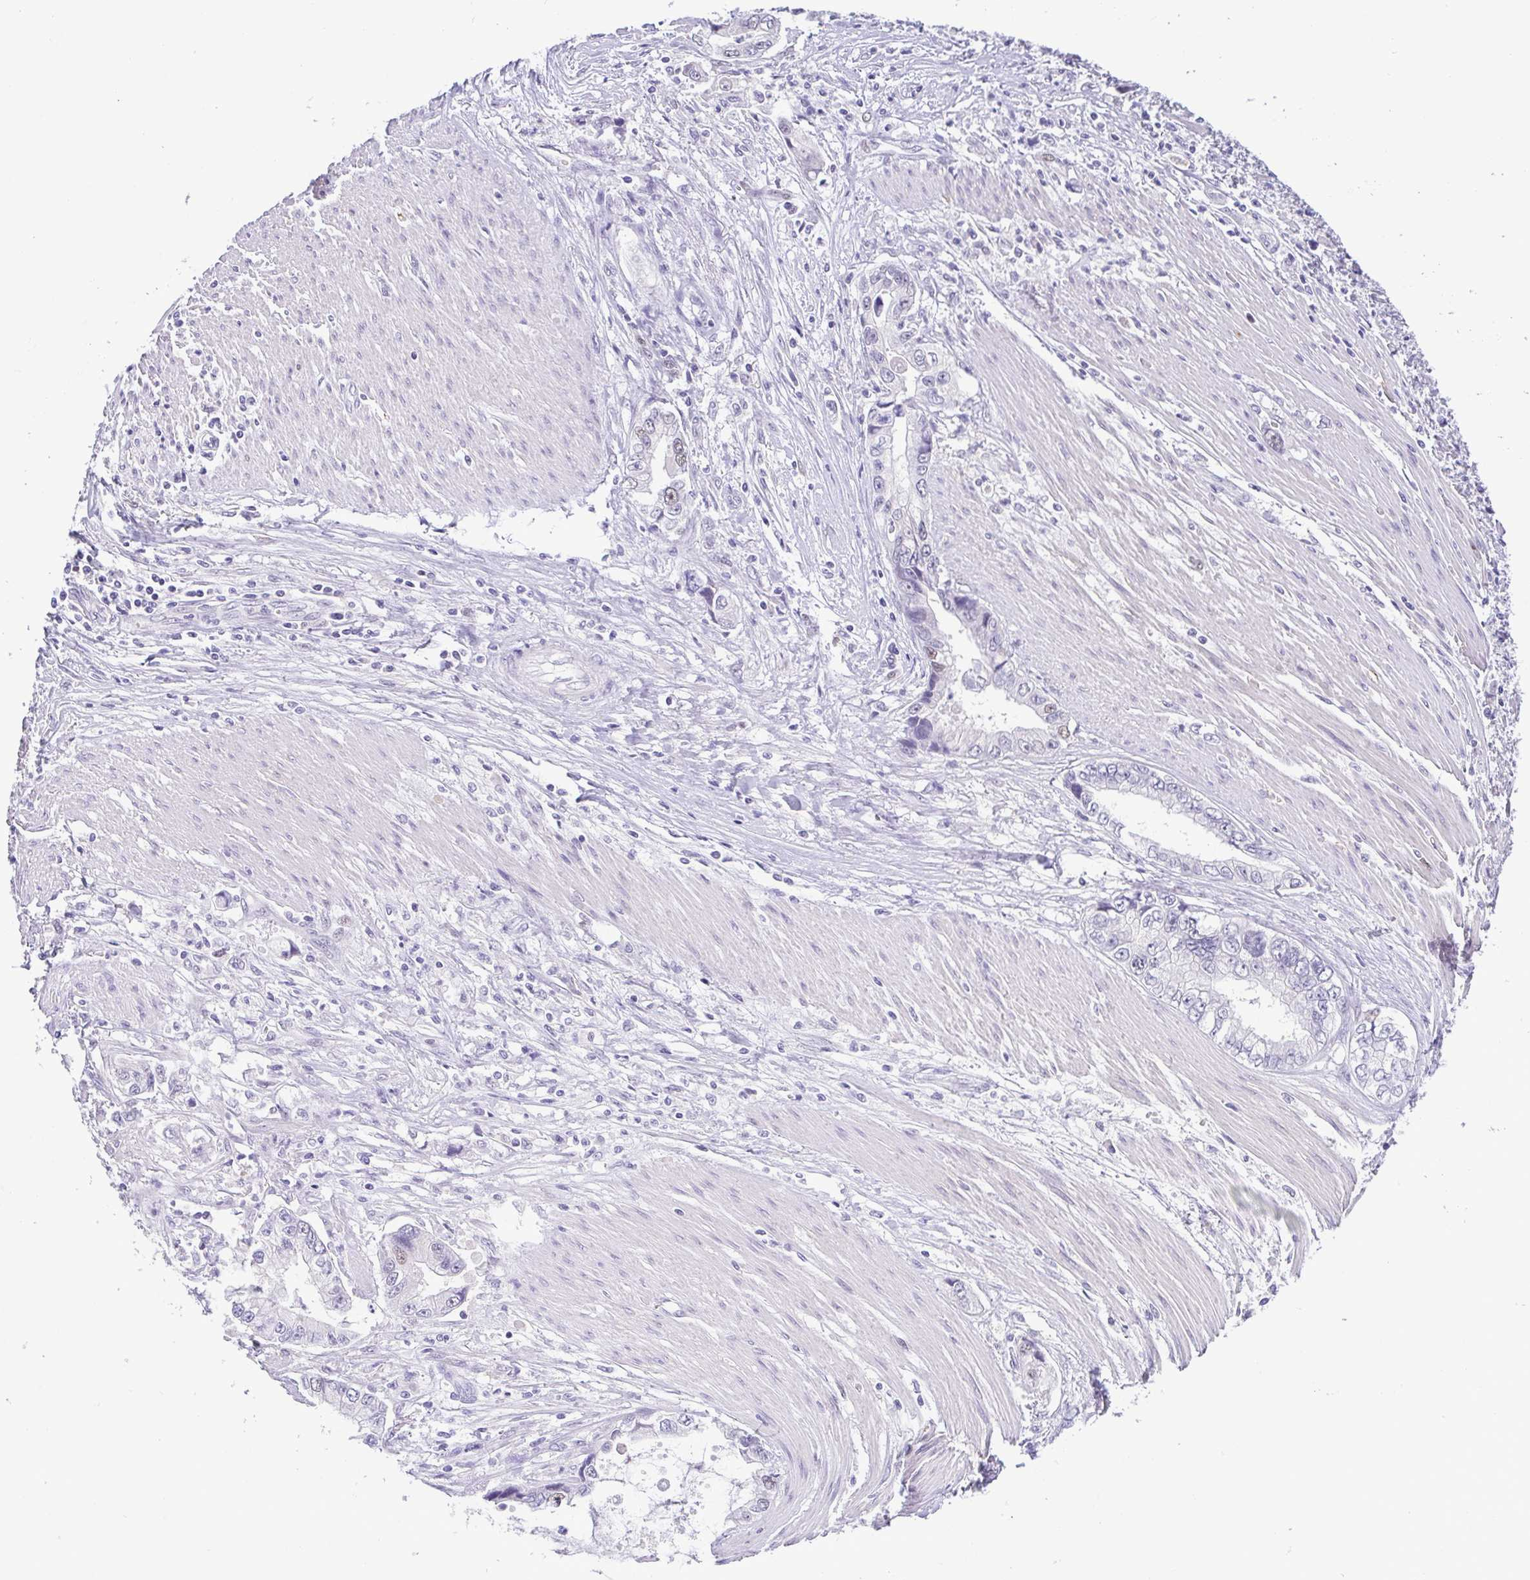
{"staining": {"intensity": "weak", "quantity": "<25%", "location": "nuclear"}, "tissue": "stomach cancer", "cell_type": "Tumor cells", "image_type": "cancer", "snomed": [{"axis": "morphology", "description": "Adenocarcinoma, NOS"}, {"axis": "topography", "description": "Pancreas"}, {"axis": "topography", "description": "Stomach, upper"}], "caption": "A histopathology image of human stomach cancer is negative for staining in tumor cells.", "gene": "TIPIN", "patient": {"sex": "male", "age": 77}}